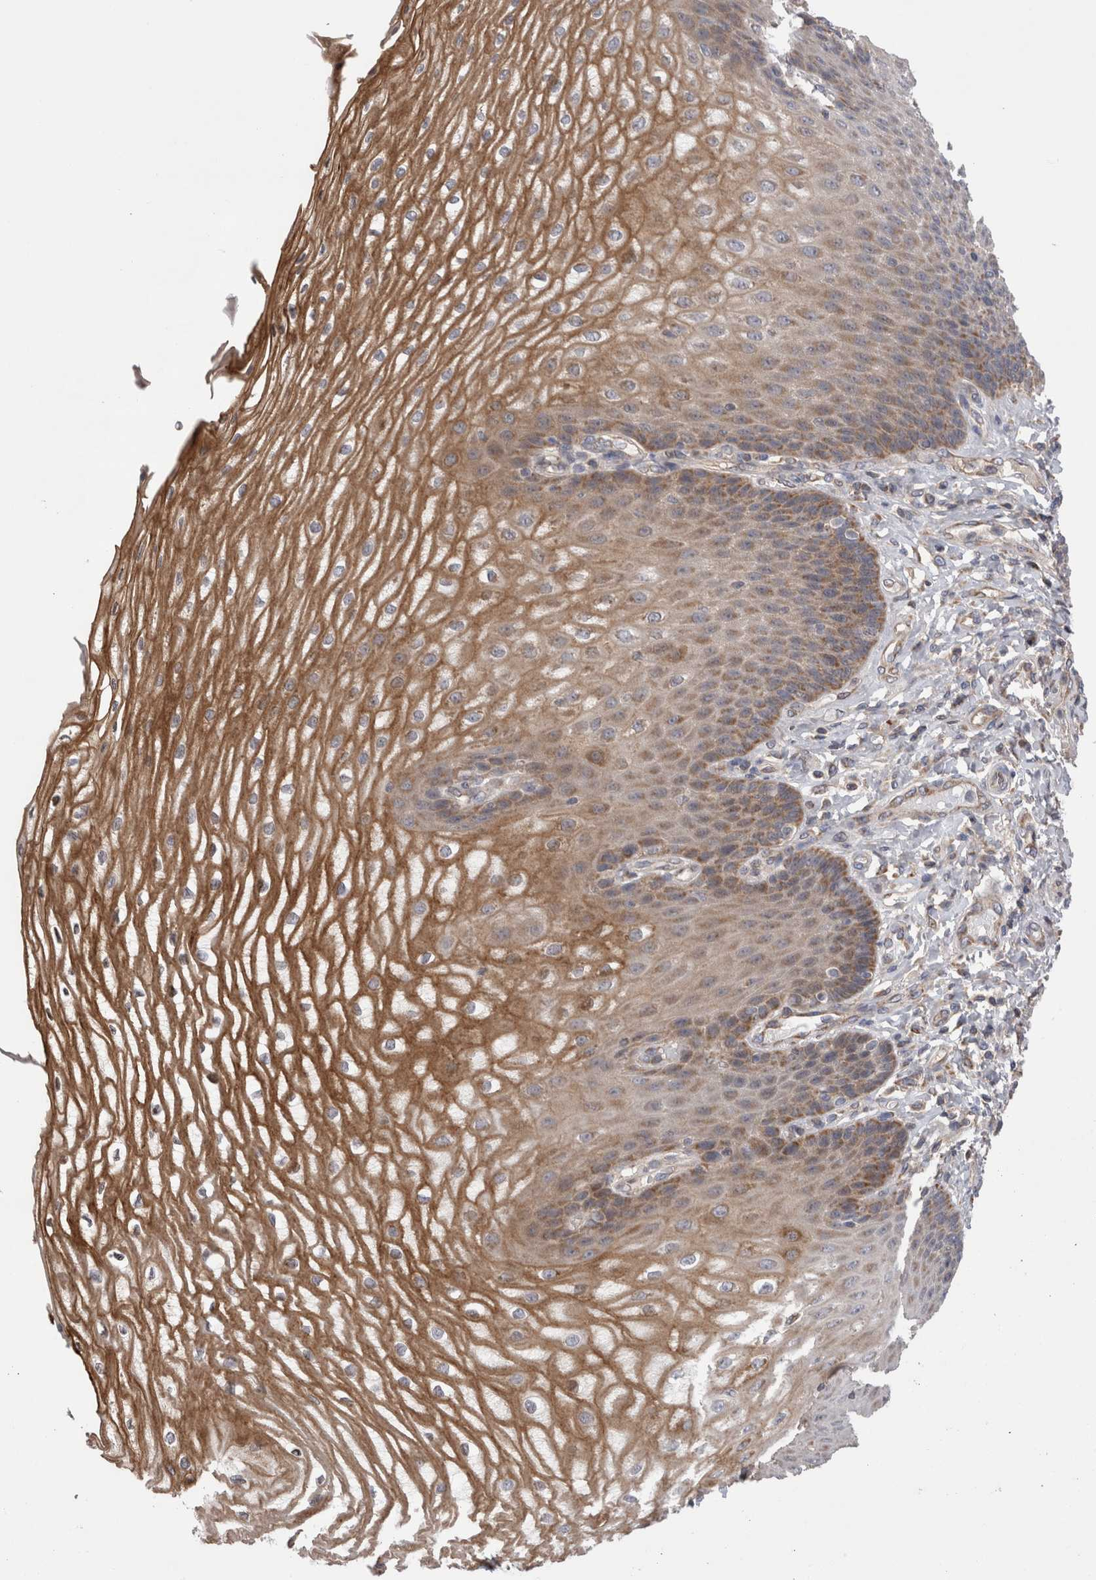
{"staining": {"intensity": "moderate", "quantity": ">75%", "location": "cytoplasmic/membranous"}, "tissue": "esophagus", "cell_type": "Squamous epithelial cells", "image_type": "normal", "snomed": [{"axis": "morphology", "description": "Normal tissue, NOS"}, {"axis": "topography", "description": "Esophagus"}], "caption": "Moderate cytoplasmic/membranous positivity for a protein is appreciated in about >75% of squamous epithelial cells of benign esophagus using IHC.", "gene": "DARS2", "patient": {"sex": "male", "age": 54}}